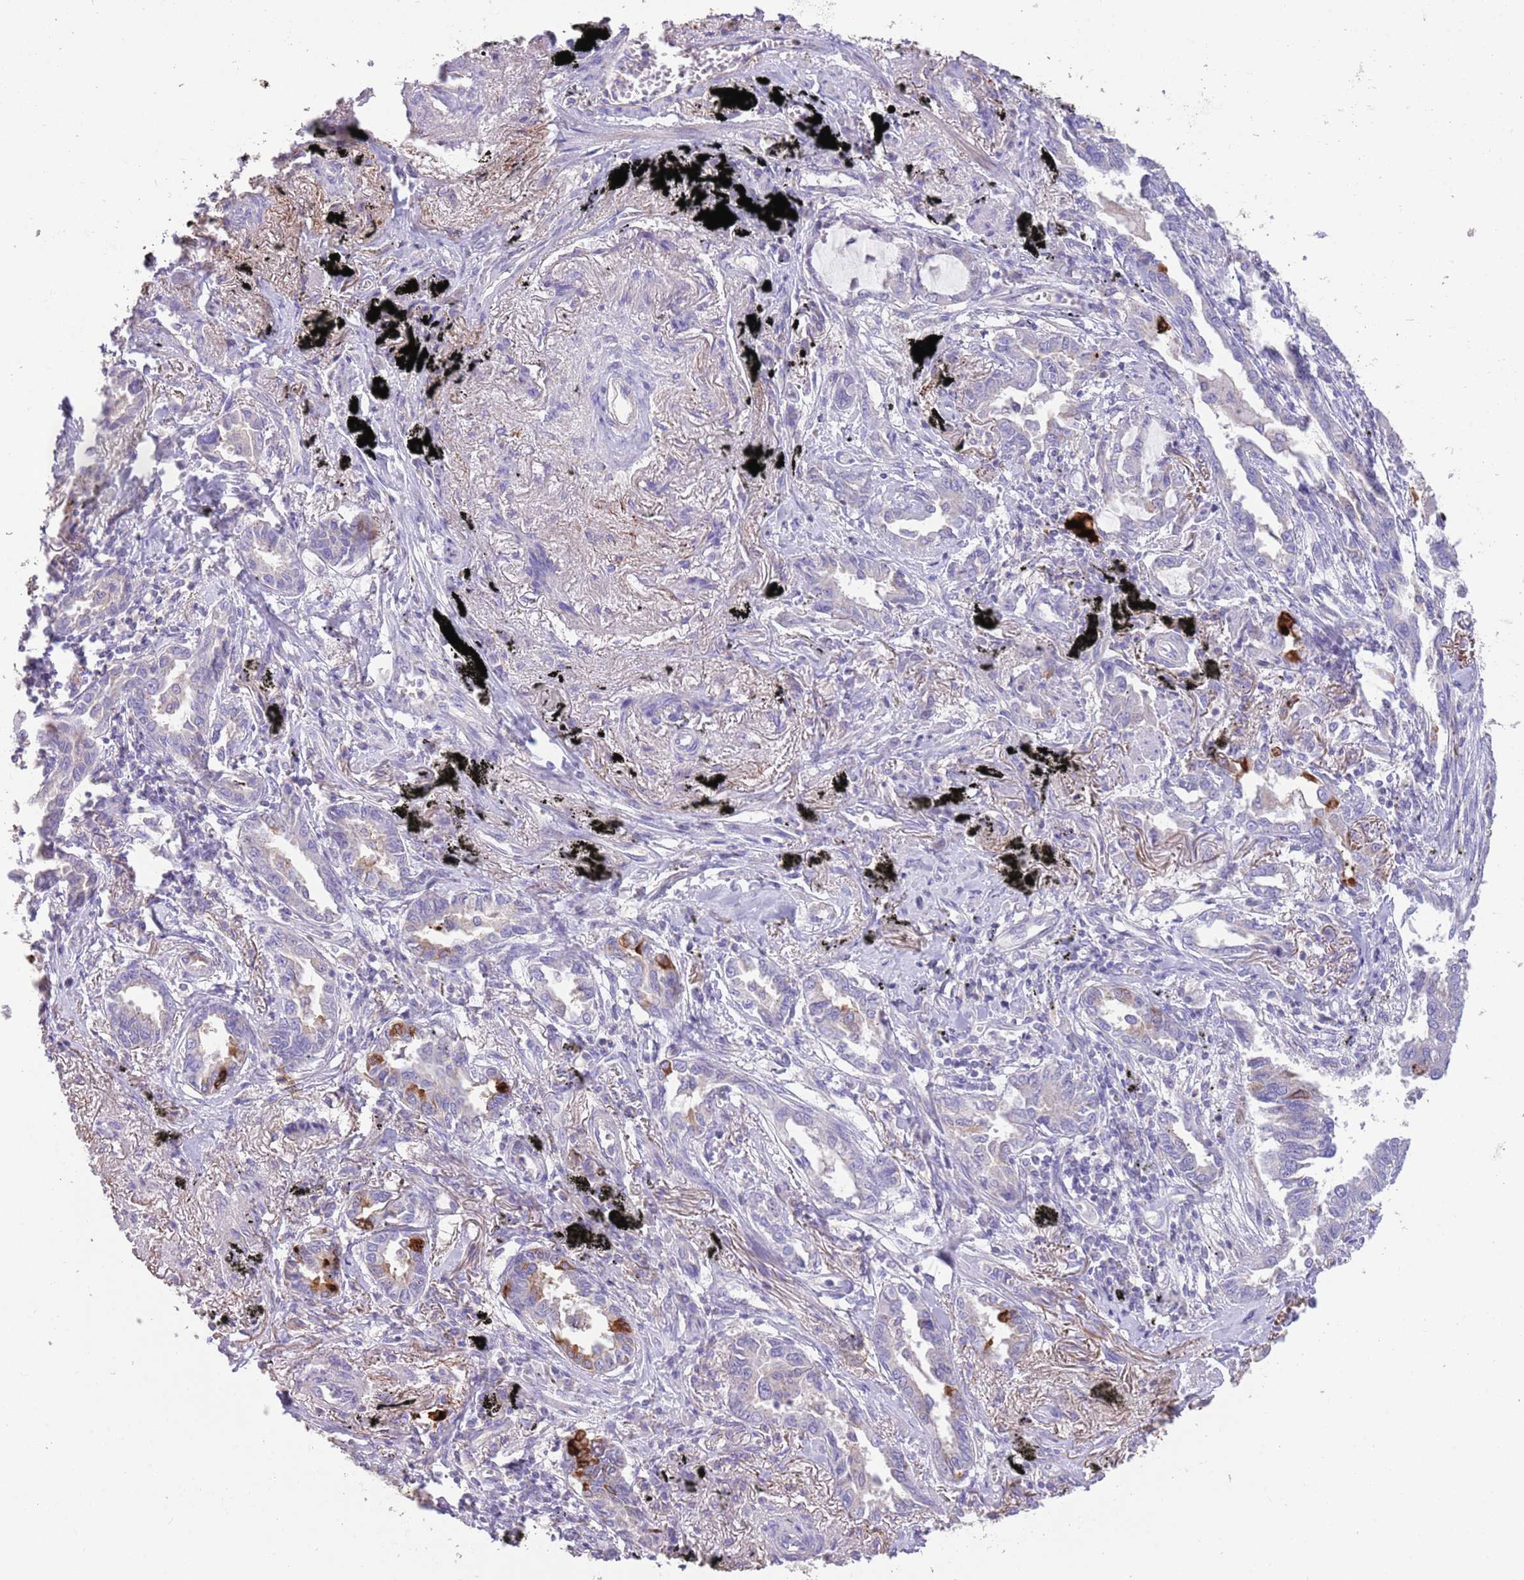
{"staining": {"intensity": "negative", "quantity": "none", "location": "none"}, "tissue": "lung cancer", "cell_type": "Tumor cells", "image_type": "cancer", "snomed": [{"axis": "morphology", "description": "Adenocarcinoma, NOS"}, {"axis": "topography", "description": "Lung"}], "caption": "Immunohistochemical staining of lung cancer demonstrates no significant staining in tumor cells.", "gene": "SFTPA1", "patient": {"sex": "male", "age": 67}}